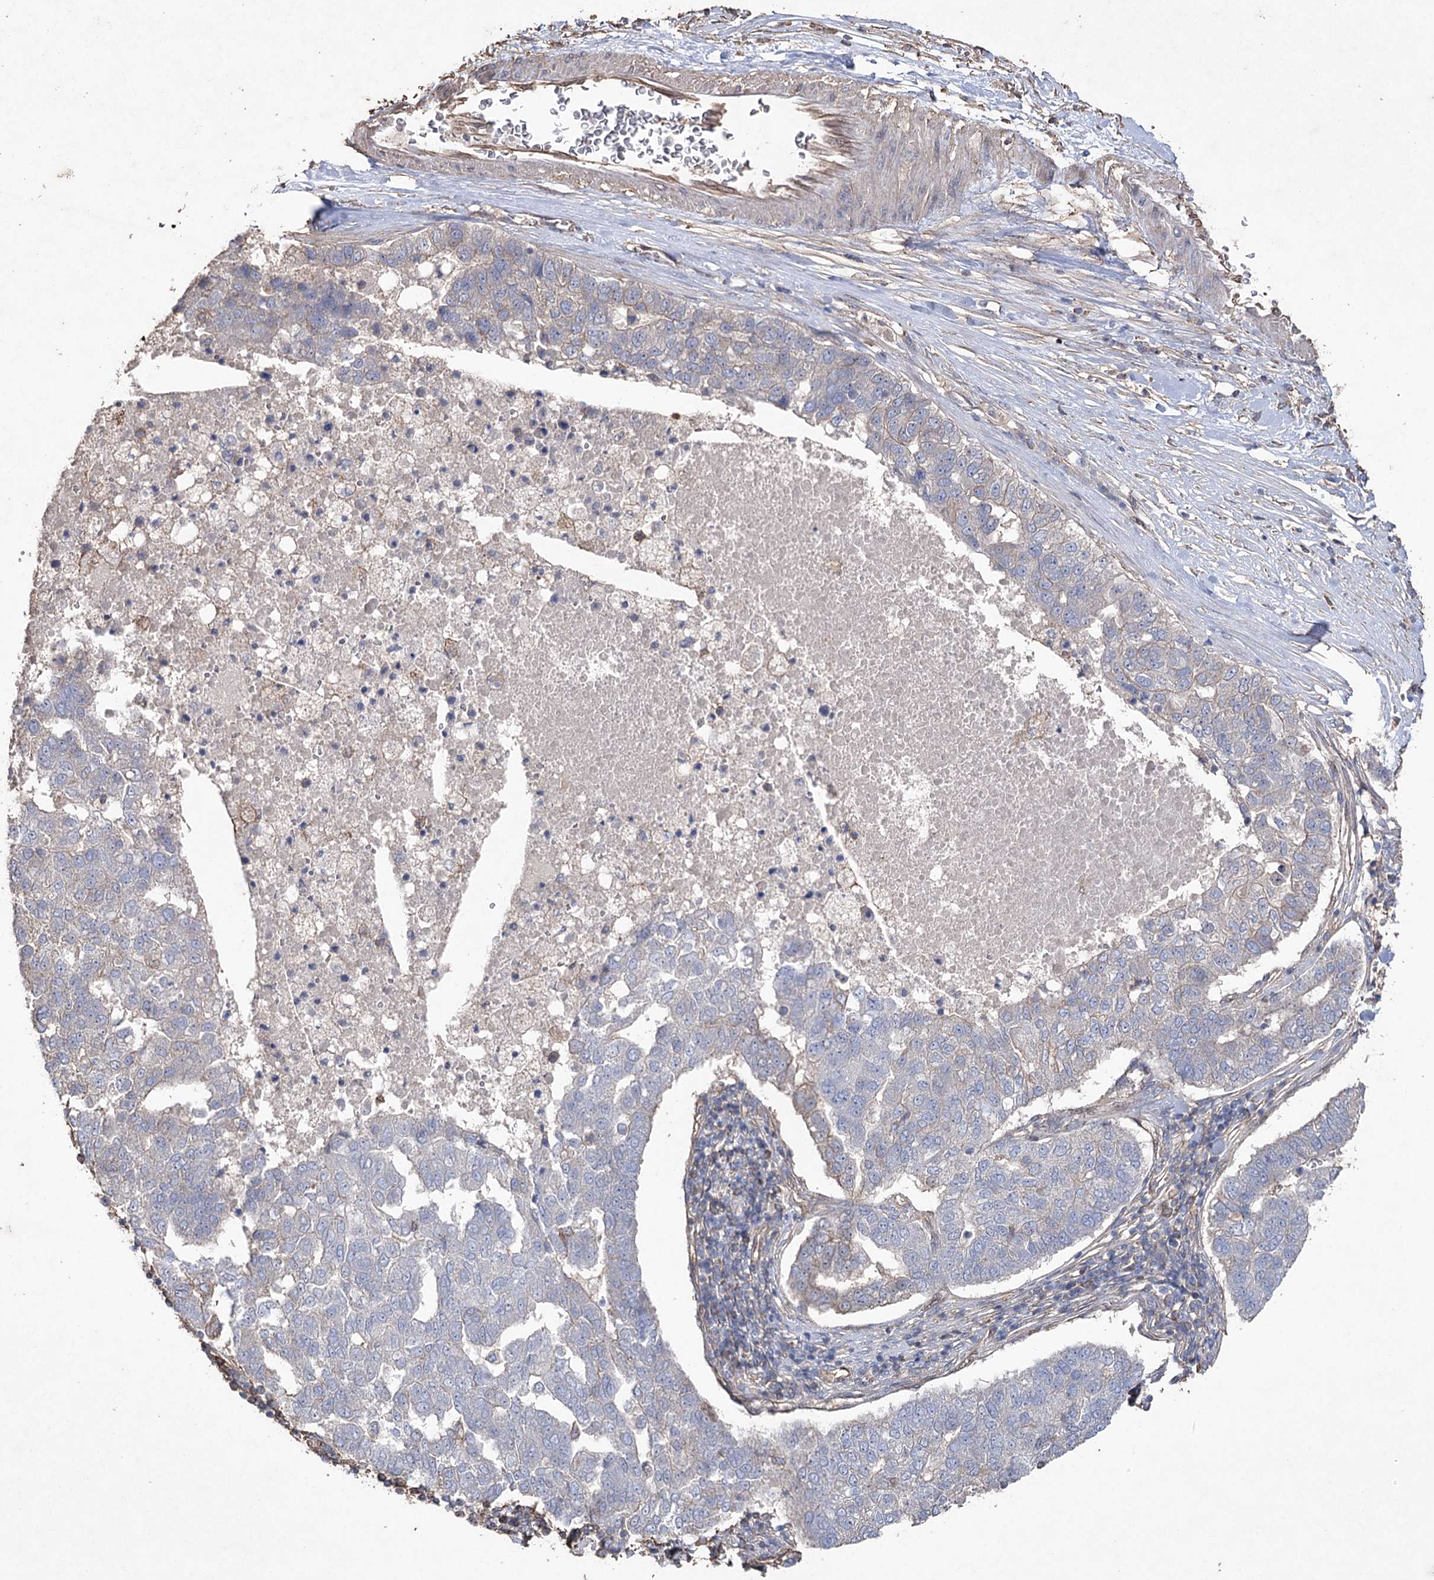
{"staining": {"intensity": "negative", "quantity": "none", "location": "none"}, "tissue": "pancreatic cancer", "cell_type": "Tumor cells", "image_type": "cancer", "snomed": [{"axis": "morphology", "description": "Adenocarcinoma, NOS"}, {"axis": "topography", "description": "Pancreas"}], "caption": "Tumor cells show no significant protein expression in pancreatic cancer (adenocarcinoma).", "gene": "FAM13B", "patient": {"sex": "female", "age": 61}}